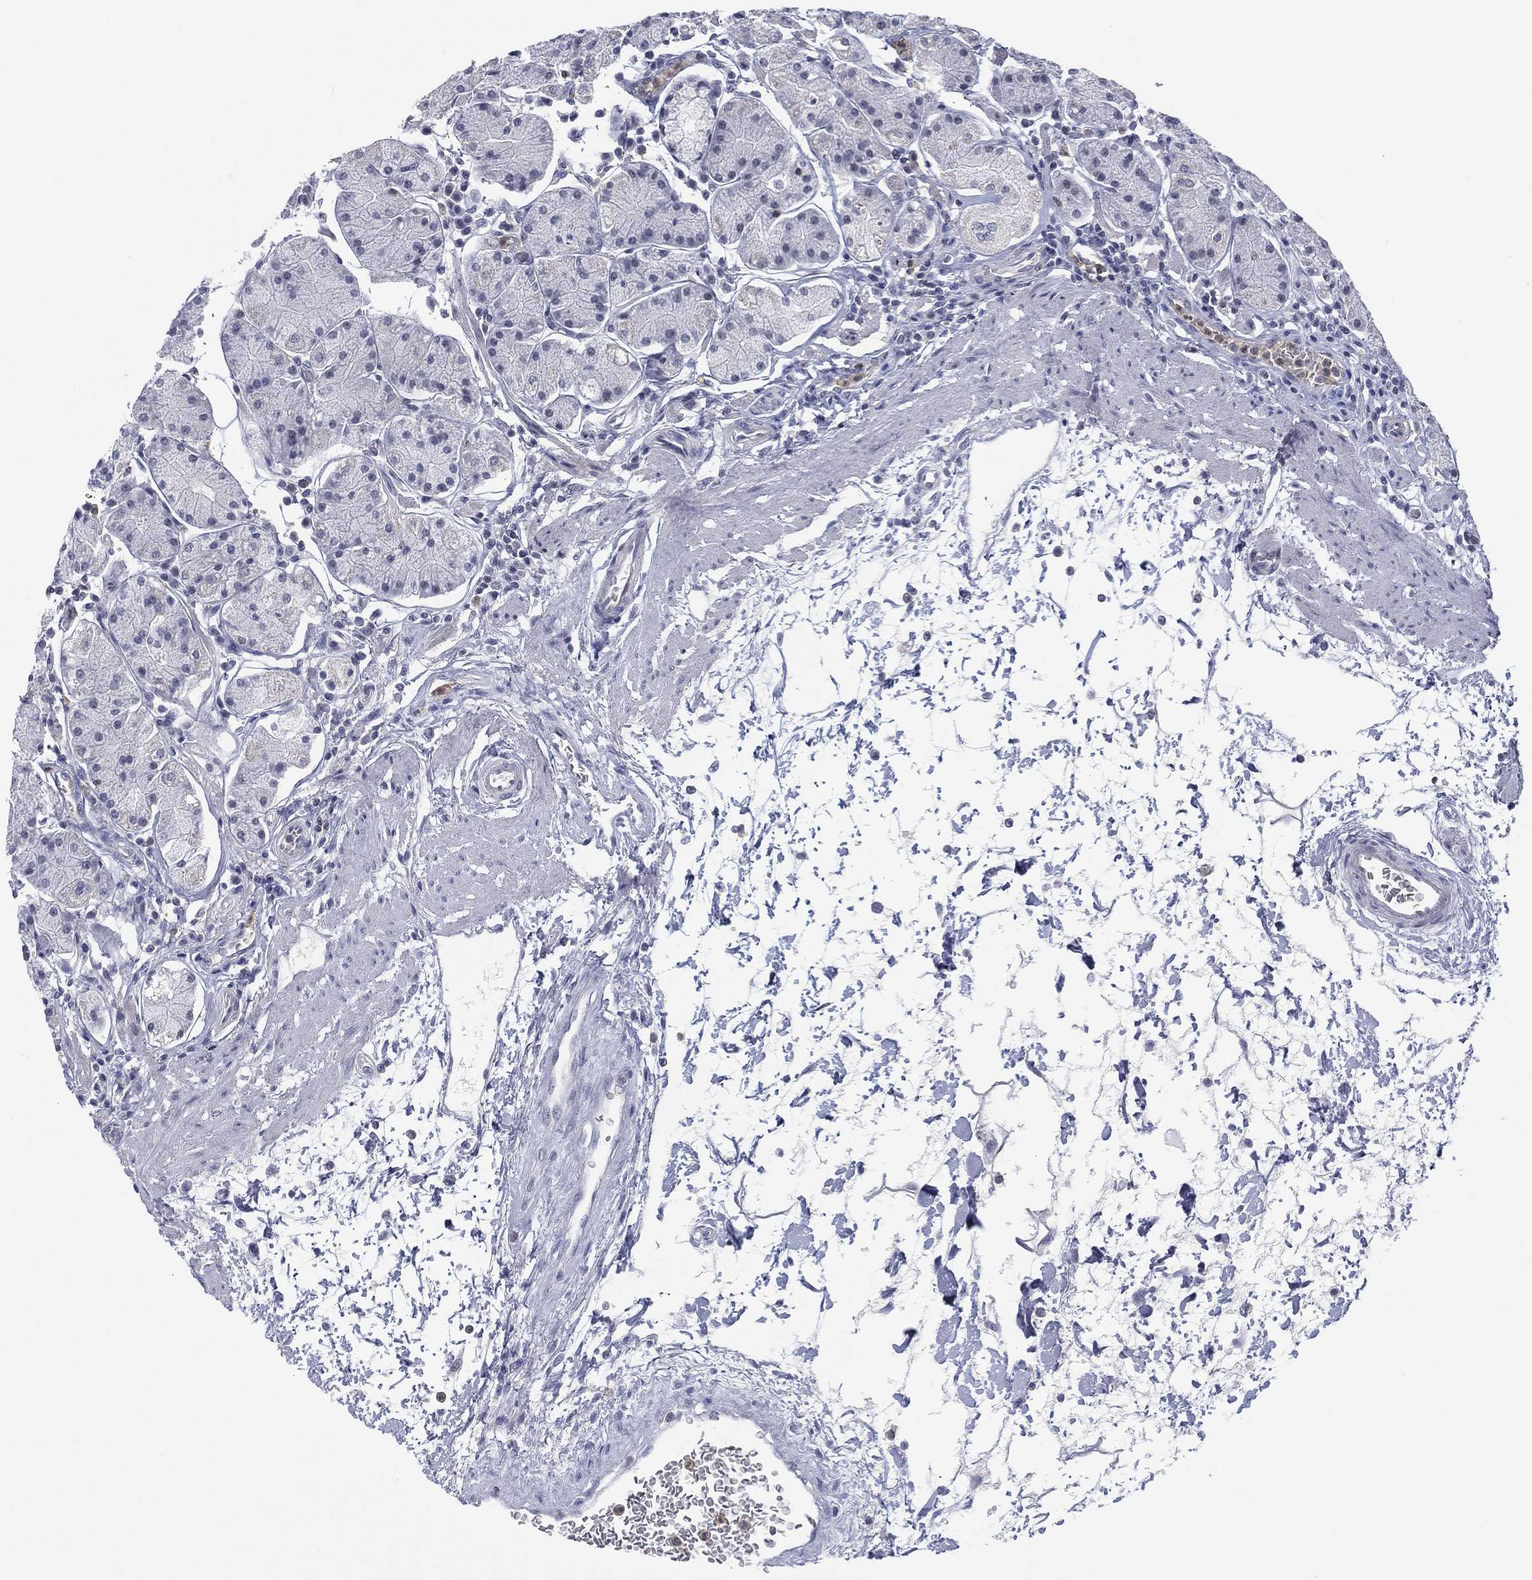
{"staining": {"intensity": "negative", "quantity": "none", "location": "none"}, "tissue": "stomach", "cell_type": "Glandular cells", "image_type": "normal", "snomed": [{"axis": "morphology", "description": "Normal tissue, NOS"}, {"axis": "topography", "description": "Stomach"}], "caption": "Immunohistochemical staining of benign stomach demonstrates no significant expression in glandular cells. The staining was performed using DAB to visualize the protein expression in brown, while the nuclei were stained in blue with hematoxylin (Magnification: 20x).", "gene": "ZNF711", "patient": {"sex": "male", "age": 54}}